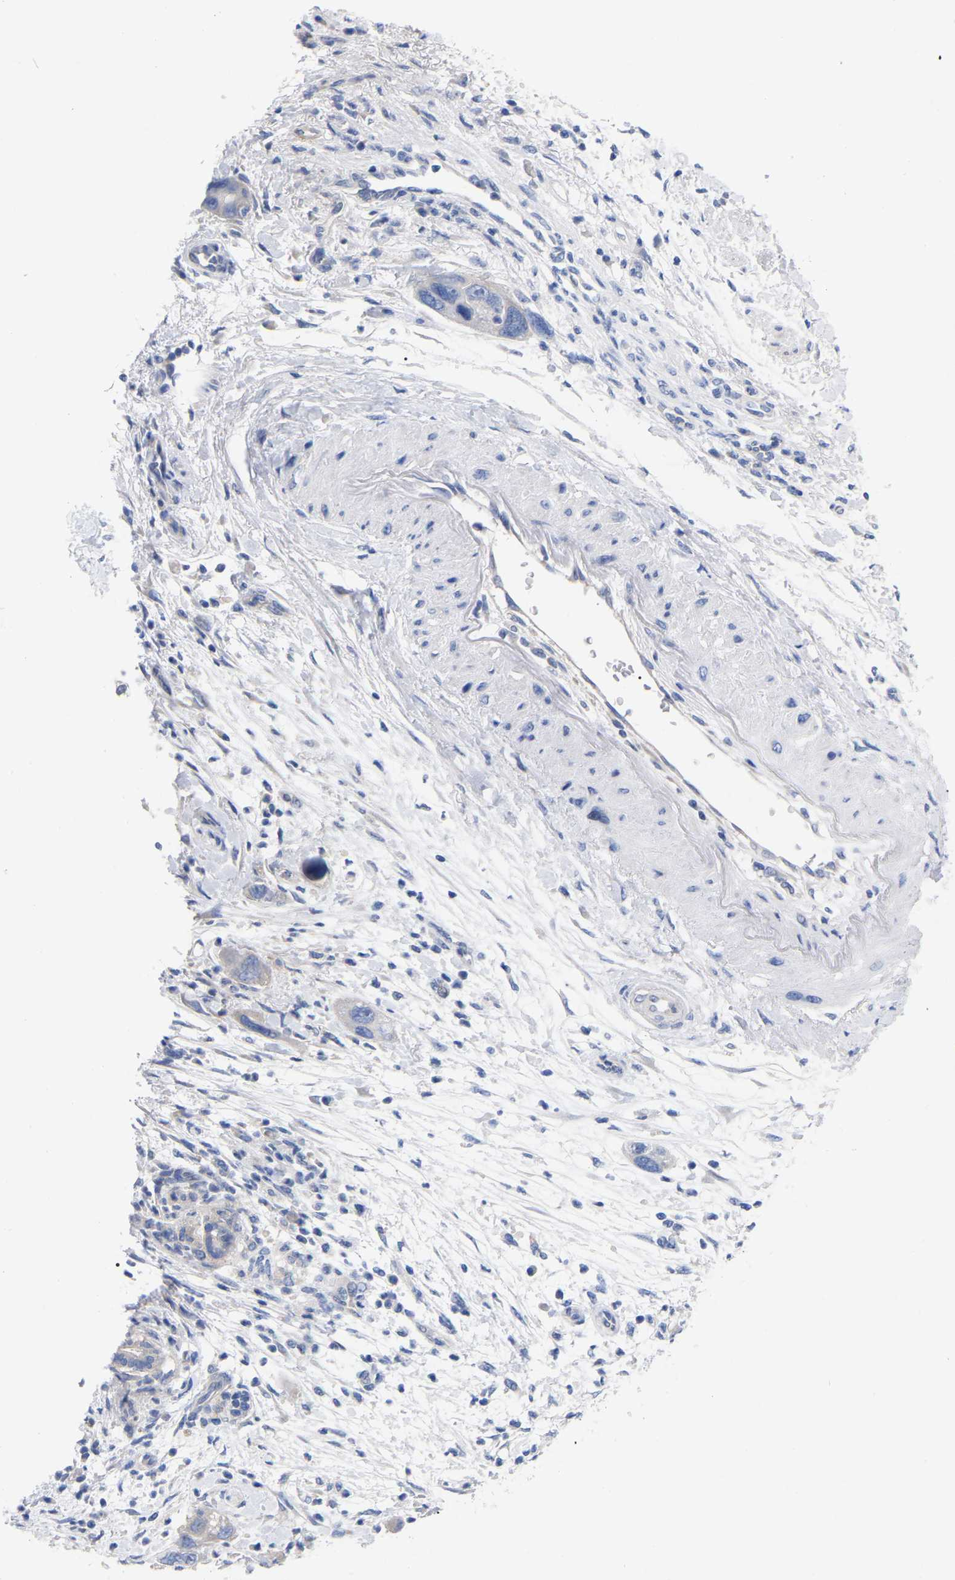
{"staining": {"intensity": "negative", "quantity": "none", "location": "none"}, "tissue": "pancreatic cancer", "cell_type": "Tumor cells", "image_type": "cancer", "snomed": [{"axis": "morphology", "description": "Normal tissue, NOS"}, {"axis": "morphology", "description": "Adenocarcinoma, NOS"}, {"axis": "topography", "description": "Pancreas"}], "caption": "High magnification brightfield microscopy of adenocarcinoma (pancreatic) stained with DAB (brown) and counterstained with hematoxylin (blue): tumor cells show no significant staining.", "gene": "HAPLN1", "patient": {"sex": "female", "age": 71}}